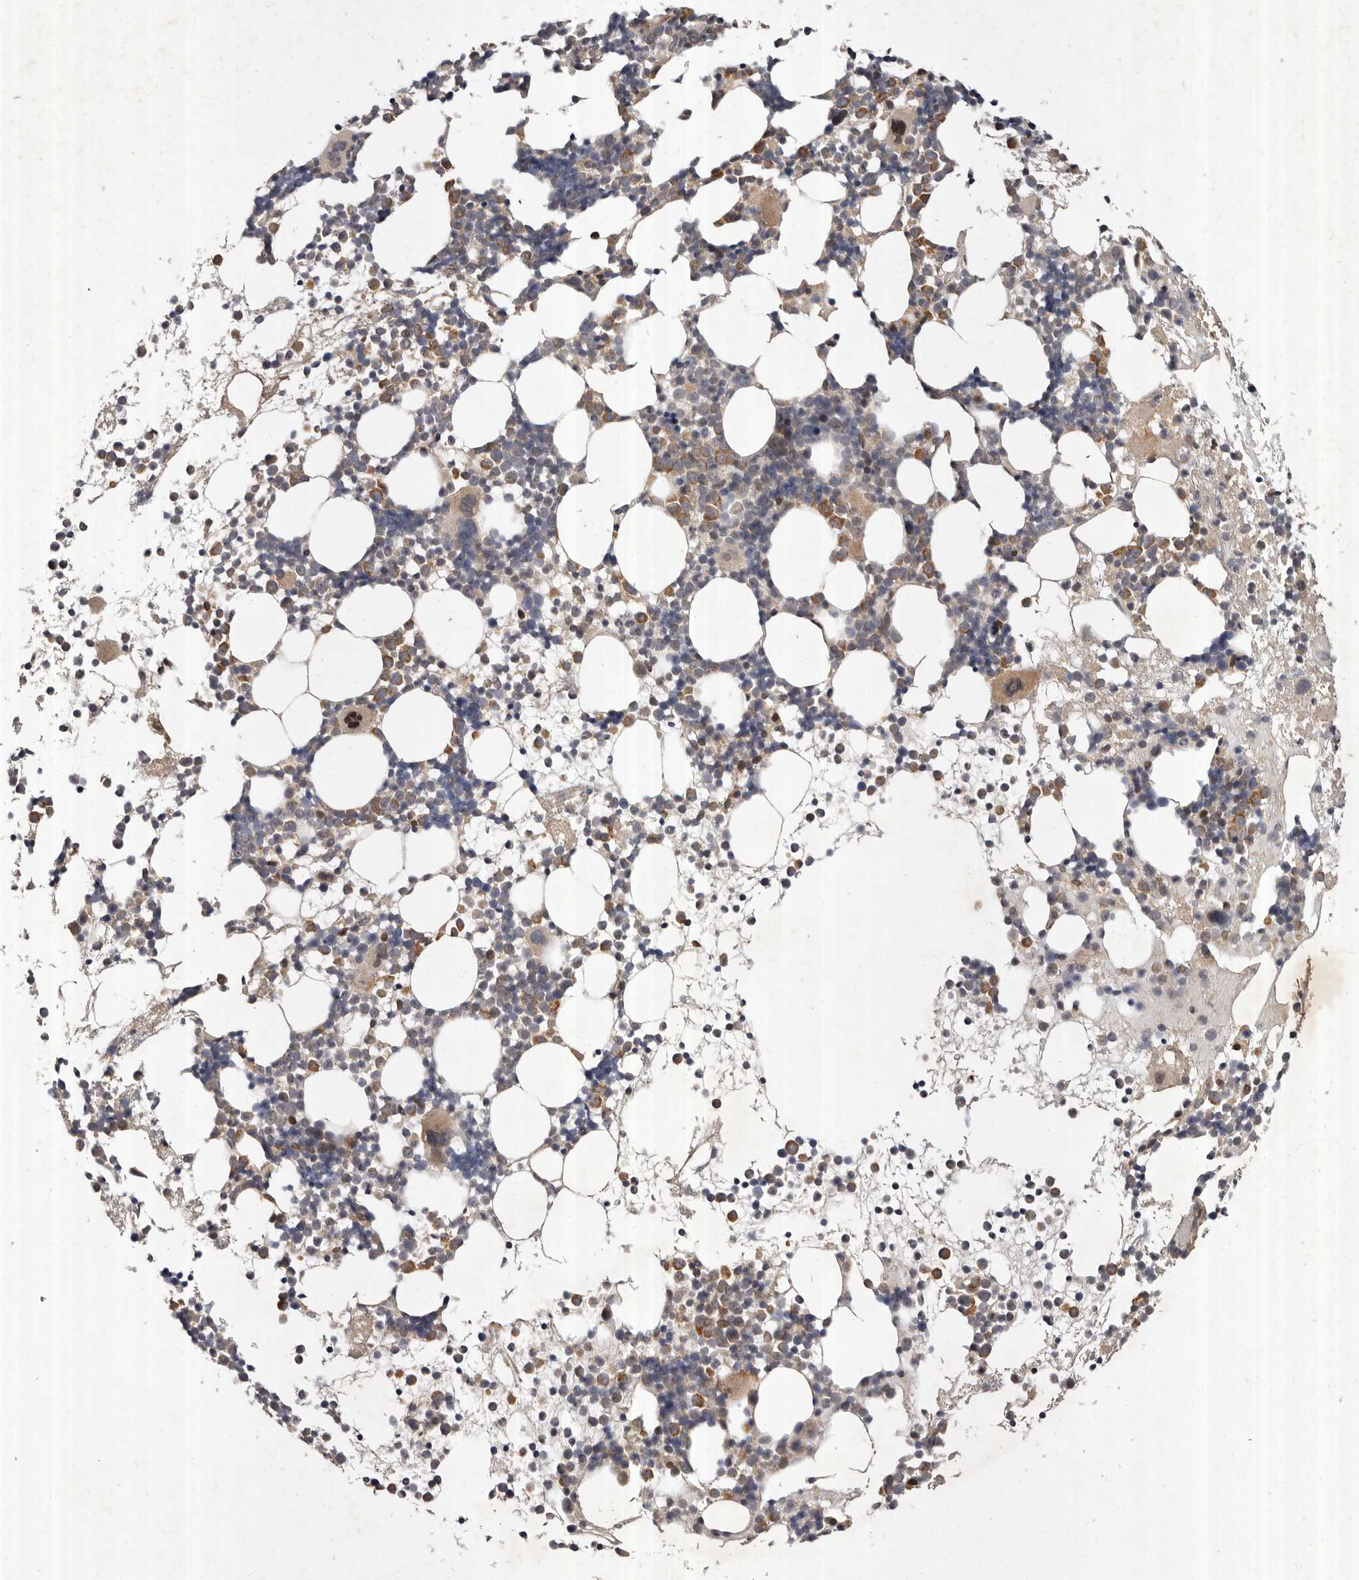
{"staining": {"intensity": "moderate", "quantity": "25%-75%", "location": "cytoplasmic/membranous"}, "tissue": "bone marrow", "cell_type": "Hematopoietic cells", "image_type": "normal", "snomed": [{"axis": "morphology", "description": "Normal tissue, NOS"}, {"axis": "topography", "description": "Bone marrow"}], "caption": "A high-resolution photomicrograph shows immunohistochemistry staining of benign bone marrow, which shows moderate cytoplasmic/membranous positivity in approximately 25%-75% of hematopoietic cells.", "gene": "ABL1", "patient": {"sex": "female", "age": 57}}